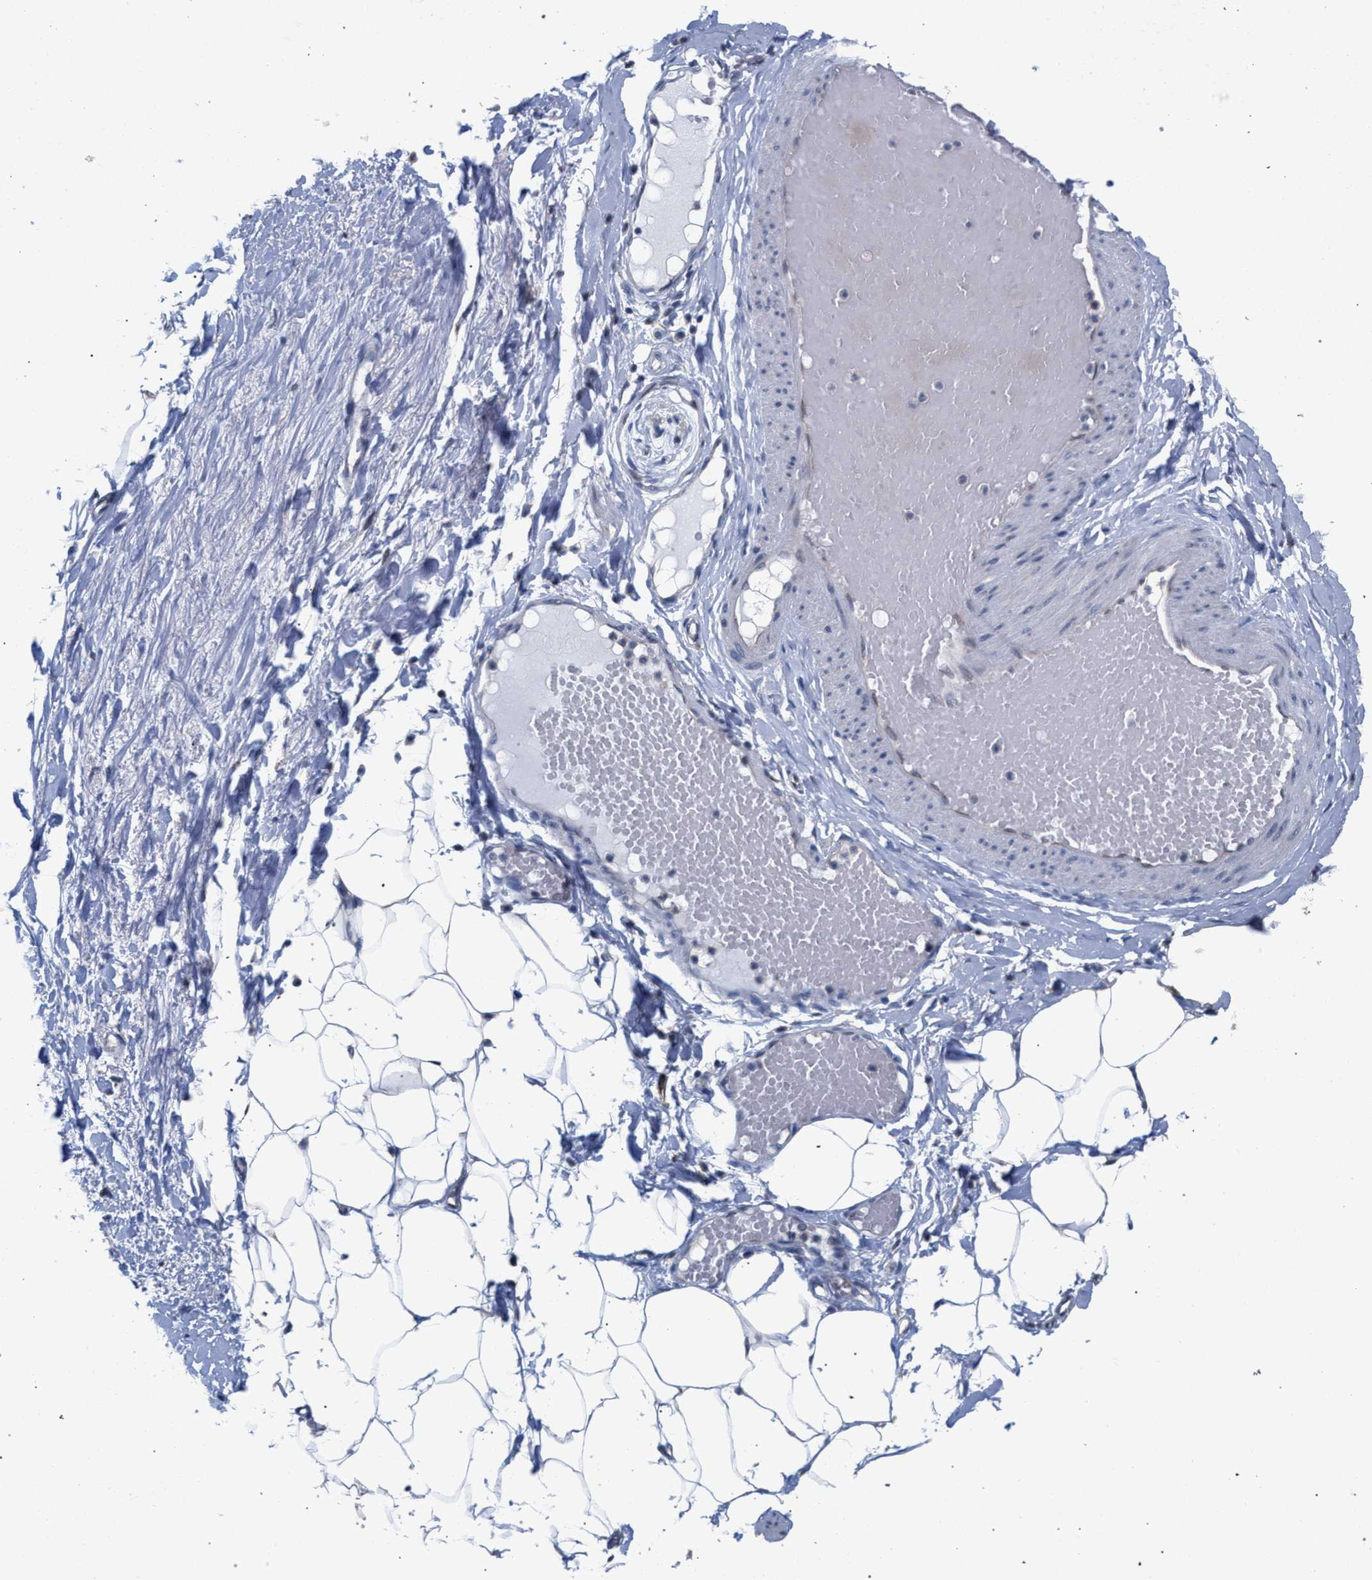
{"staining": {"intensity": "negative", "quantity": "none", "location": "none"}, "tissue": "adipose tissue", "cell_type": "Adipocytes", "image_type": "normal", "snomed": [{"axis": "morphology", "description": "Normal tissue, NOS"}, {"axis": "topography", "description": "Soft tissue"}], "caption": "Immunohistochemistry (IHC) of unremarkable adipose tissue reveals no staining in adipocytes.", "gene": "ARPC5L", "patient": {"sex": "male", "age": 72}}